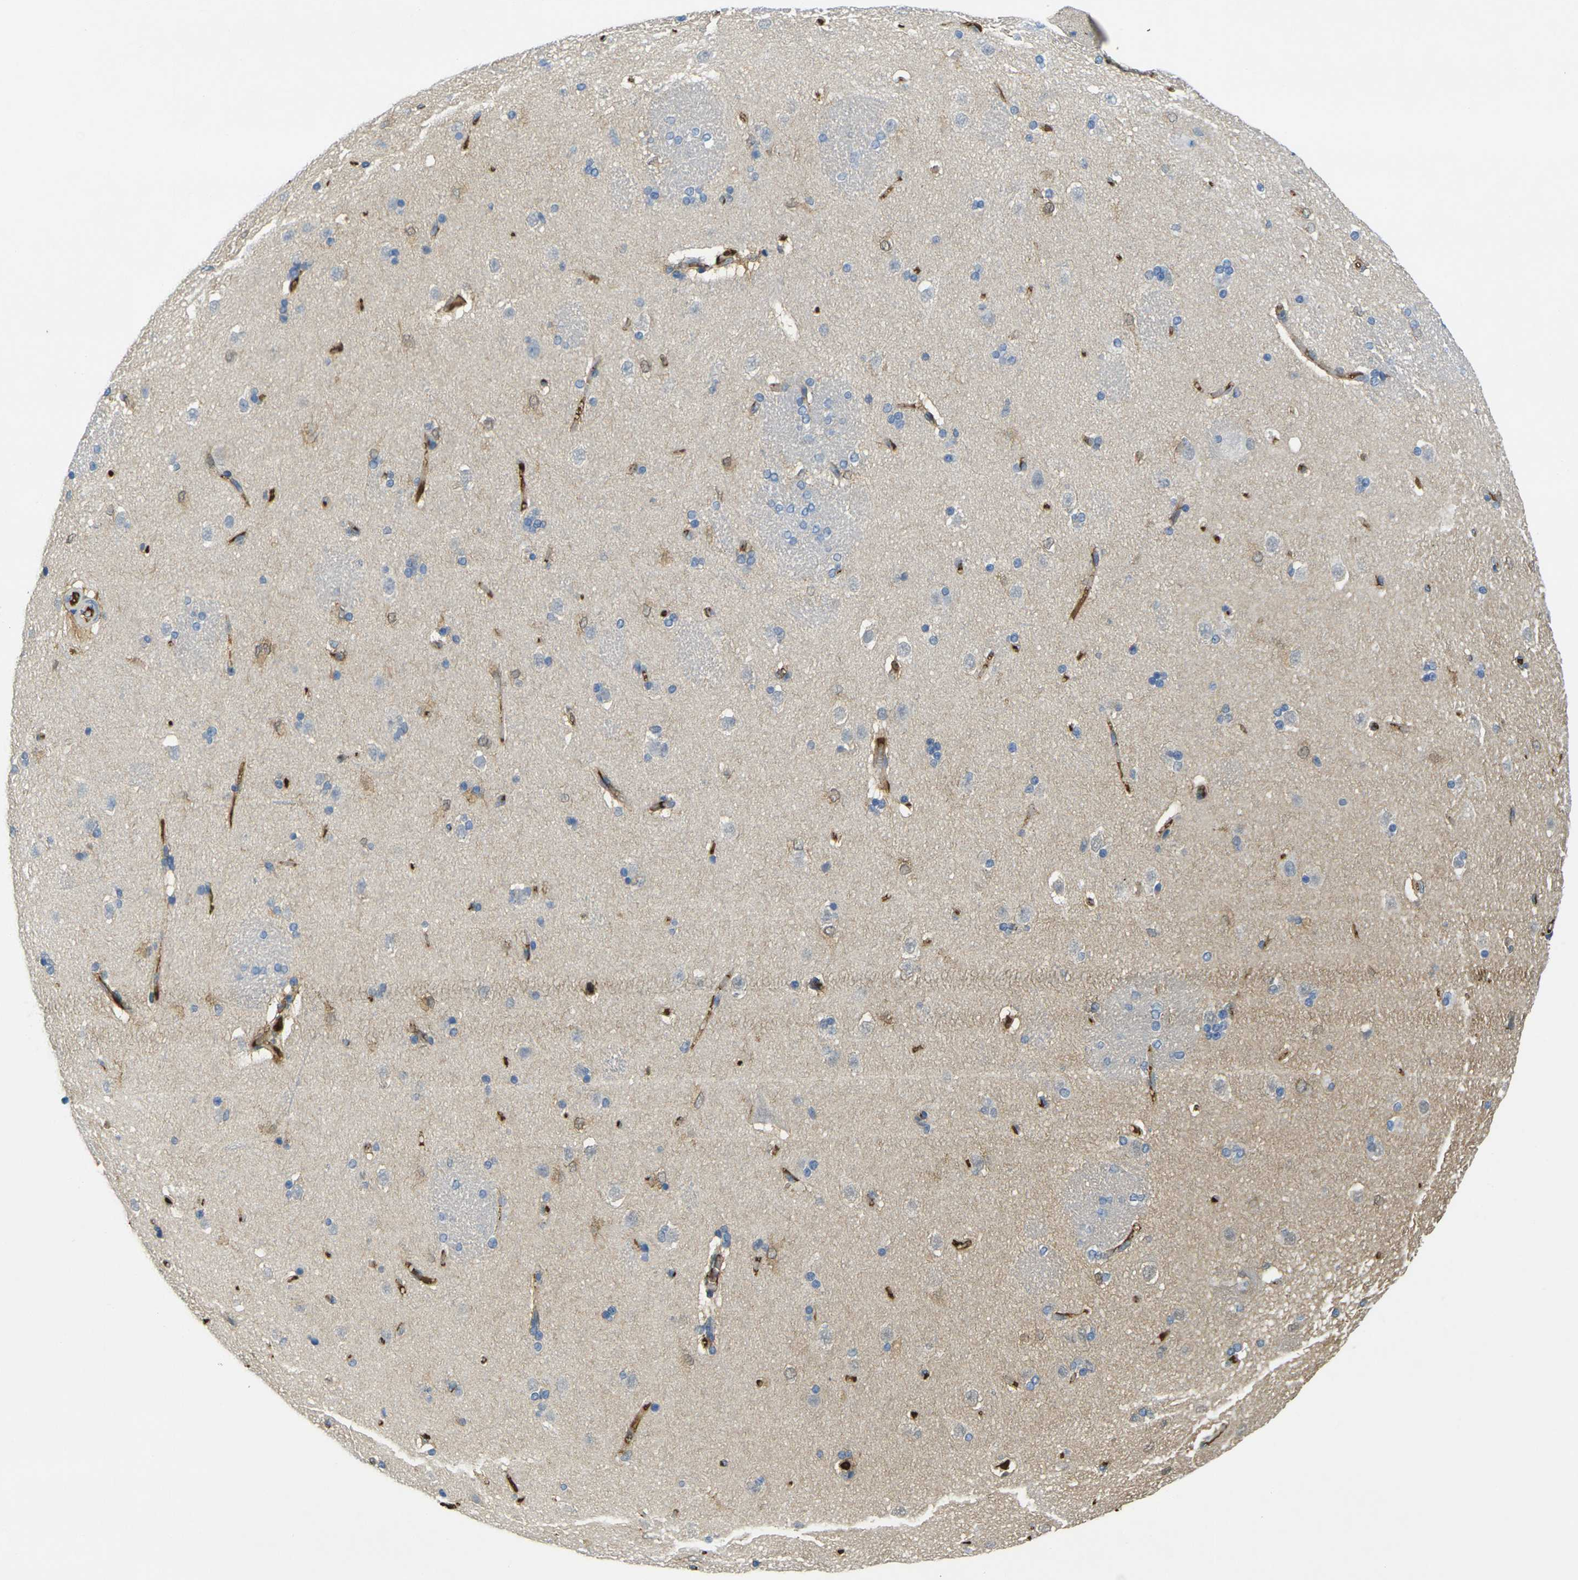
{"staining": {"intensity": "moderate", "quantity": "<25%", "location": "cytoplasmic/membranous"}, "tissue": "caudate", "cell_type": "Glial cells", "image_type": "normal", "snomed": [{"axis": "morphology", "description": "Normal tissue, NOS"}, {"axis": "topography", "description": "Lateral ventricle wall"}], "caption": "Moderate cytoplasmic/membranous positivity is present in about <25% of glial cells in unremarkable caudate.", "gene": "PLCD1", "patient": {"sex": "female", "age": 19}}